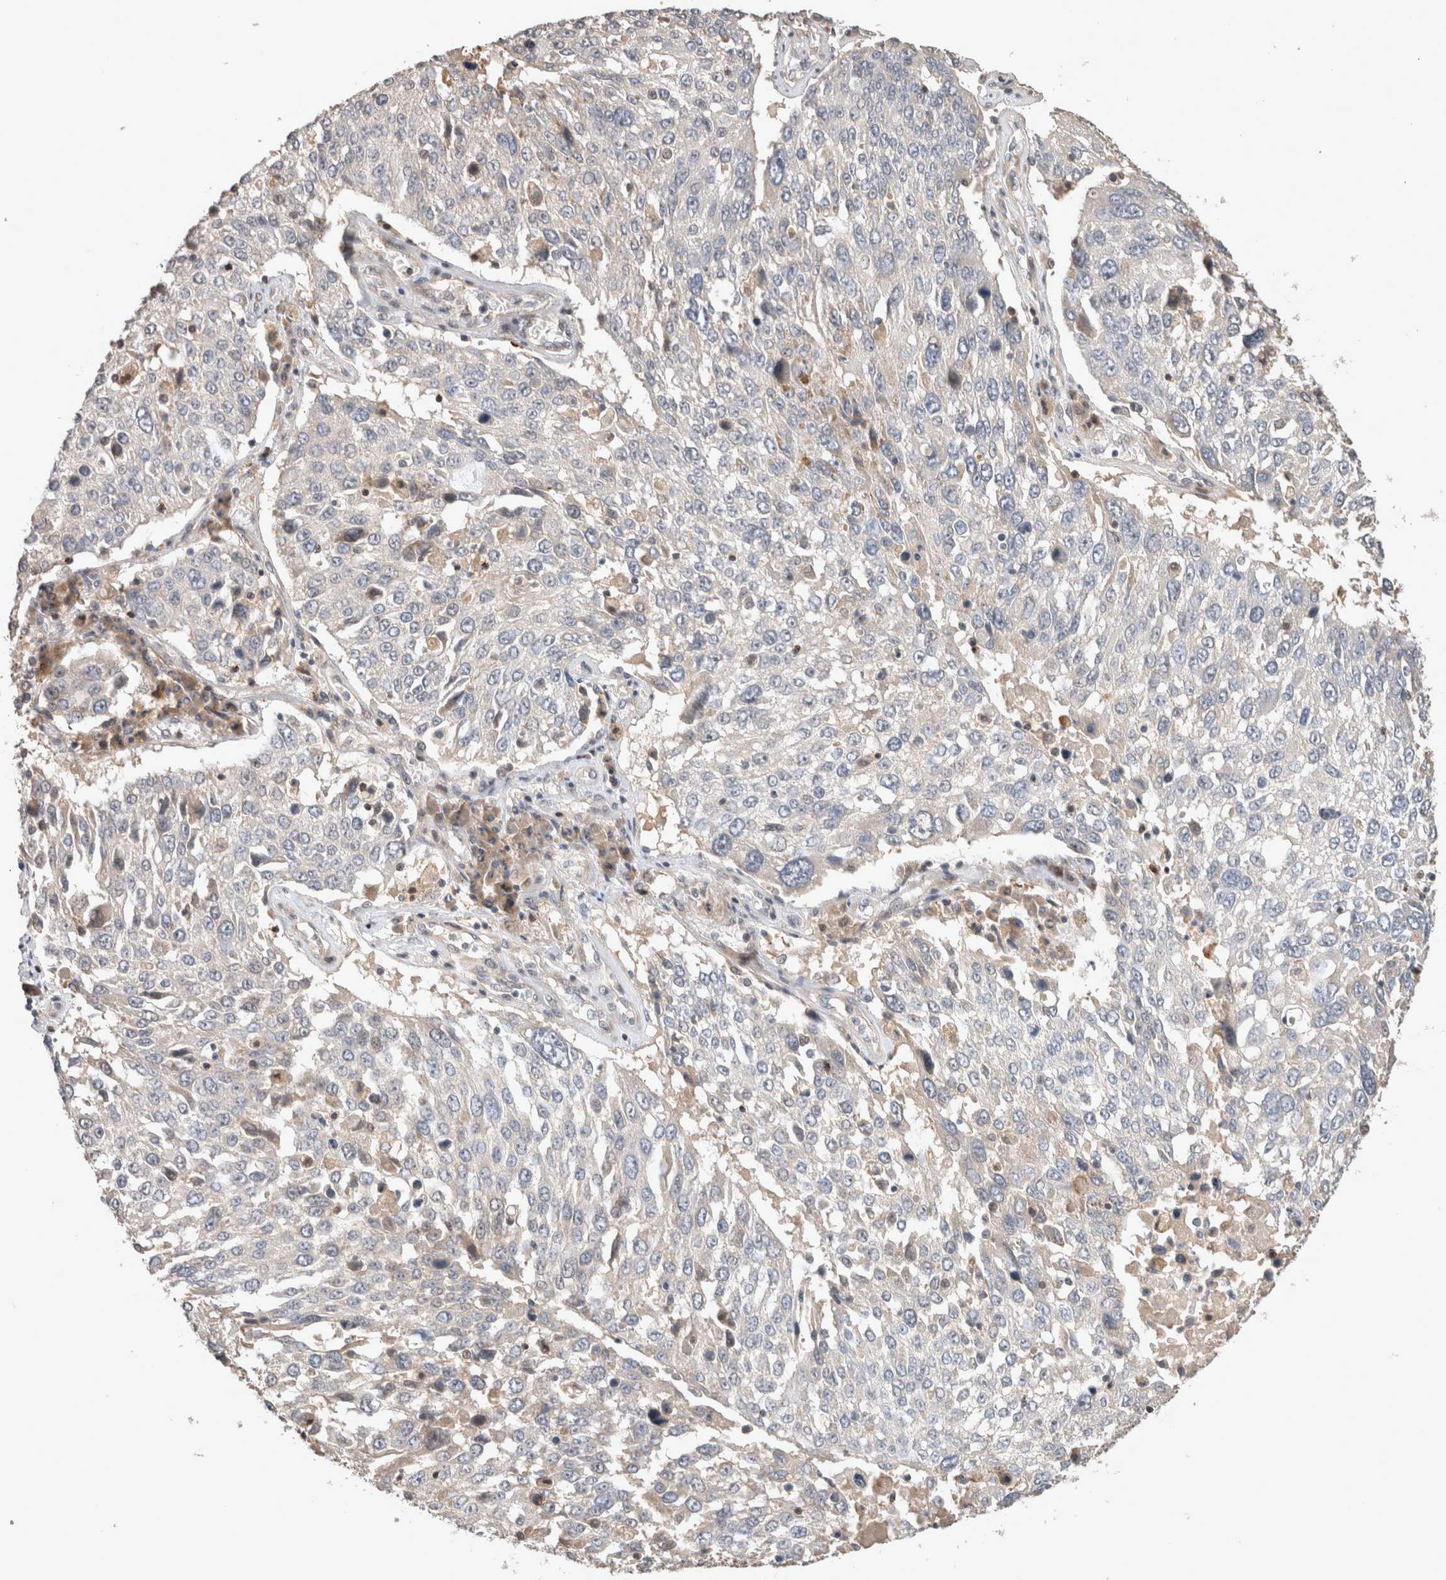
{"staining": {"intensity": "negative", "quantity": "none", "location": "none"}, "tissue": "lung cancer", "cell_type": "Tumor cells", "image_type": "cancer", "snomed": [{"axis": "morphology", "description": "Squamous cell carcinoma, NOS"}, {"axis": "topography", "description": "Lung"}], "caption": "Lung cancer (squamous cell carcinoma) was stained to show a protein in brown. There is no significant expression in tumor cells.", "gene": "SERAC1", "patient": {"sex": "male", "age": 65}}